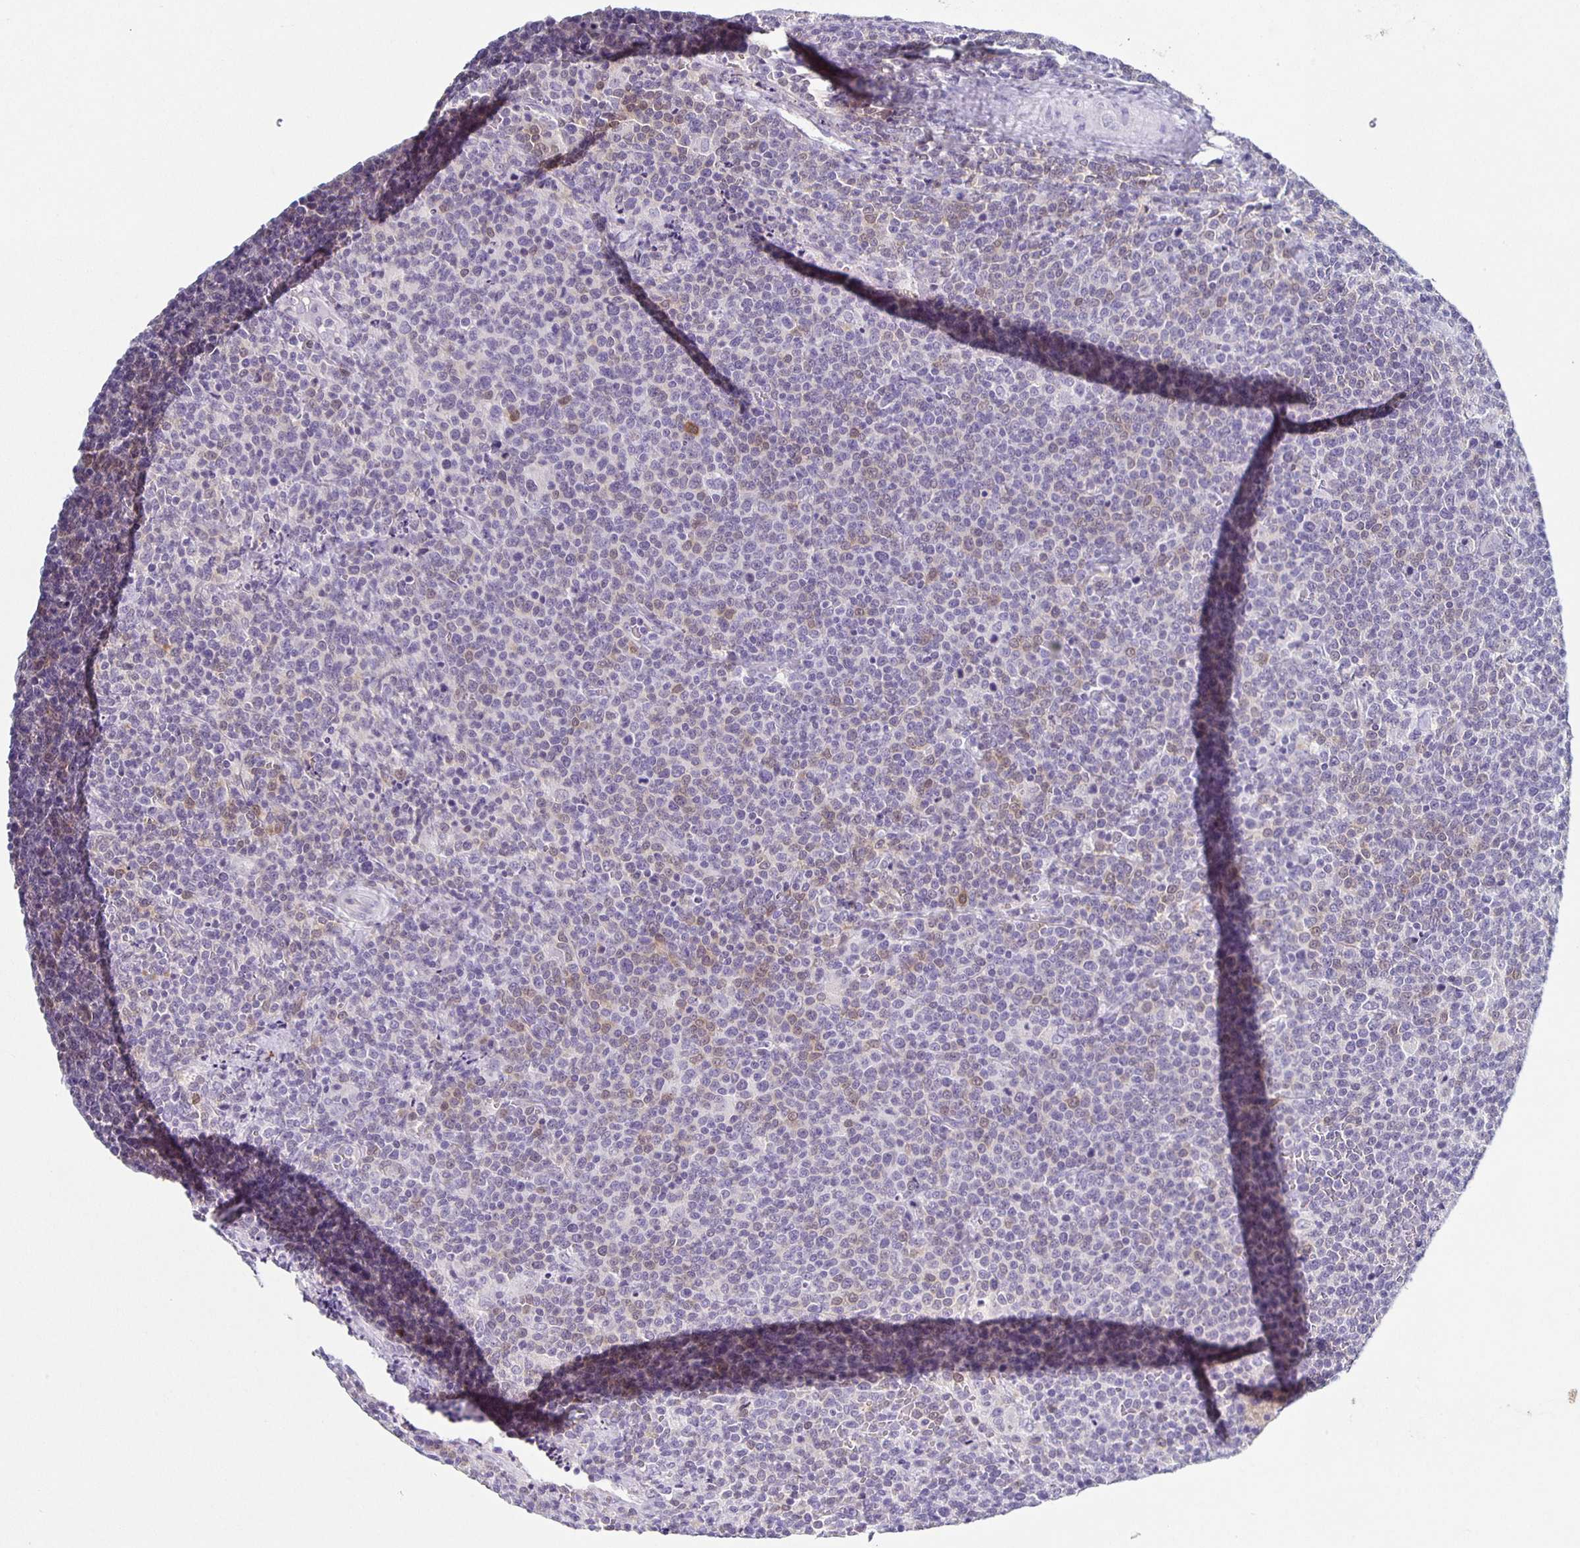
{"staining": {"intensity": "negative", "quantity": "none", "location": "none"}, "tissue": "lymphoma", "cell_type": "Tumor cells", "image_type": "cancer", "snomed": [{"axis": "morphology", "description": "Malignant lymphoma, non-Hodgkin's type, High grade"}, {"axis": "topography", "description": "Lymph node"}], "caption": "The immunohistochemistry (IHC) image has no significant positivity in tumor cells of lymphoma tissue.", "gene": "CARNS1", "patient": {"sex": "male", "age": 61}}